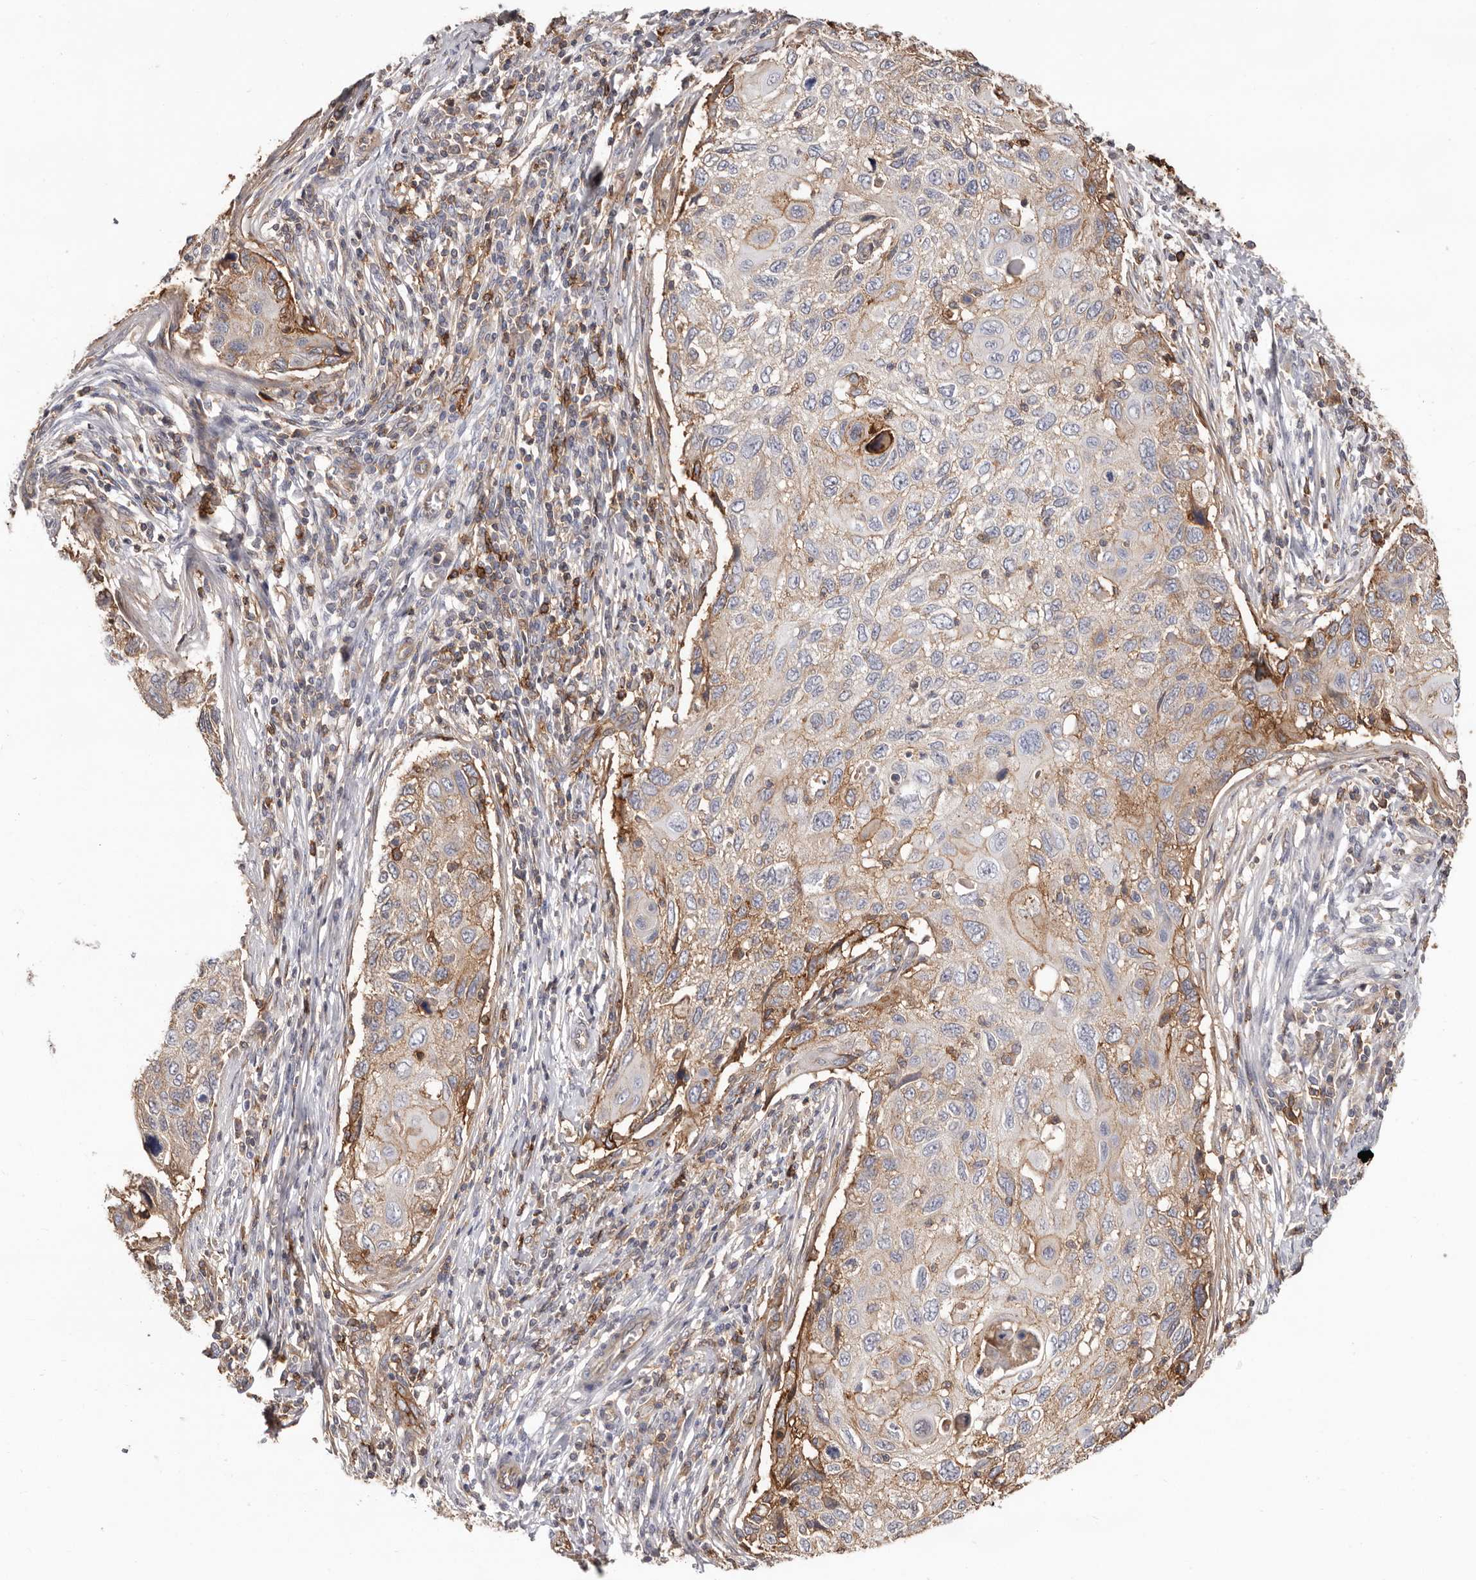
{"staining": {"intensity": "moderate", "quantity": "<25%", "location": "cytoplasmic/membranous"}, "tissue": "cervical cancer", "cell_type": "Tumor cells", "image_type": "cancer", "snomed": [{"axis": "morphology", "description": "Squamous cell carcinoma, NOS"}, {"axis": "topography", "description": "Cervix"}], "caption": "This photomicrograph exhibits immunohistochemistry (IHC) staining of squamous cell carcinoma (cervical), with low moderate cytoplasmic/membranous positivity in about <25% of tumor cells.", "gene": "MMACHC", "patient": {"sex": "female", "age": 70}}